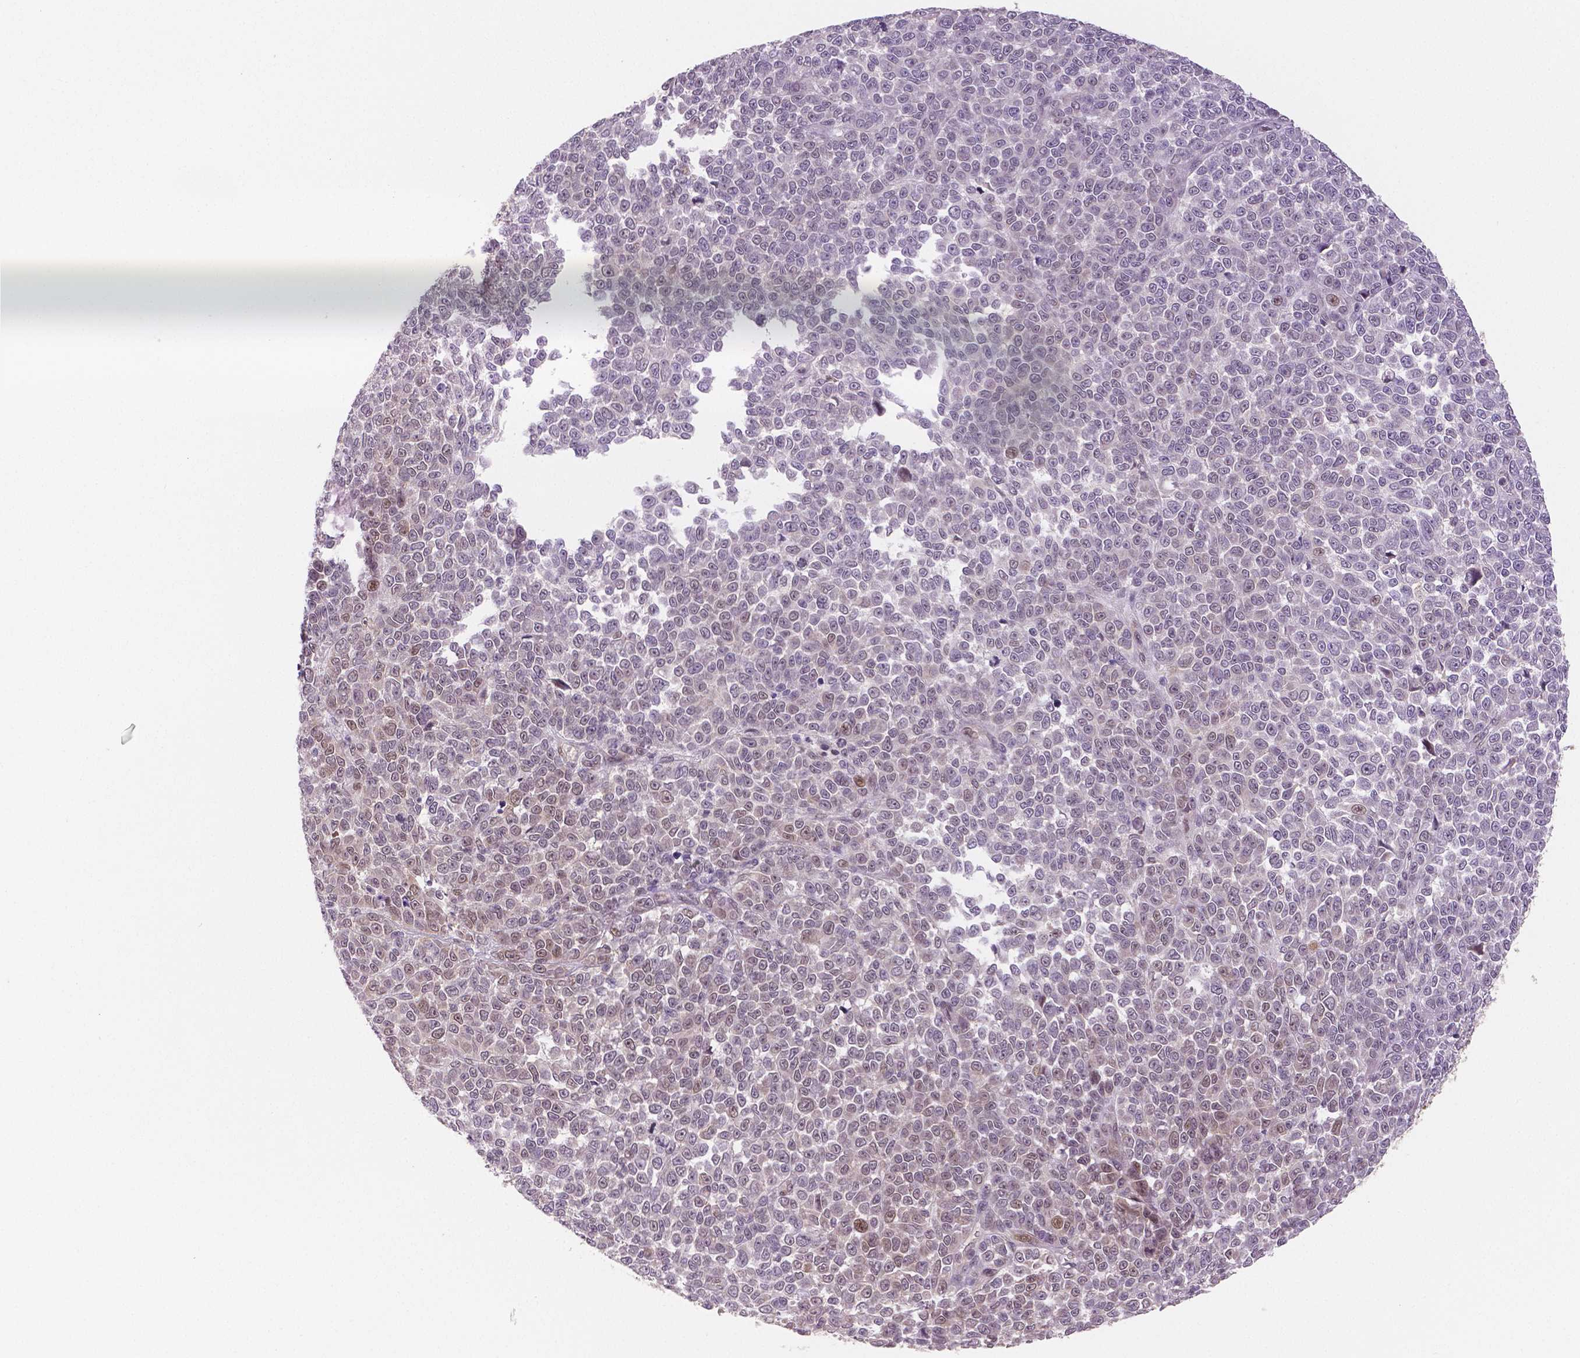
{"staining": {"intensity": "weak", "quantity": "<25%", "location": "cytoplasmic/membranous,nuclear"}, "tissue": "melanoma", "cell_type": "Tumor cells", "image_type": "cancer", "snomed": [{"axis": "morphology", "description": "Malignant melanoma, NOS"}, {"axis": "topography", "description": "Skin"}], "caption": "The image reveals no staining of tumor cells in melanoma. (Stains: DAB immunohistochemistry (IHC) with hematoxylin counter stain, Microscopy: brightfield microscopy at high magnification).", "gene": "STAT3", "patient": {"sex": "female", "age": 95}}